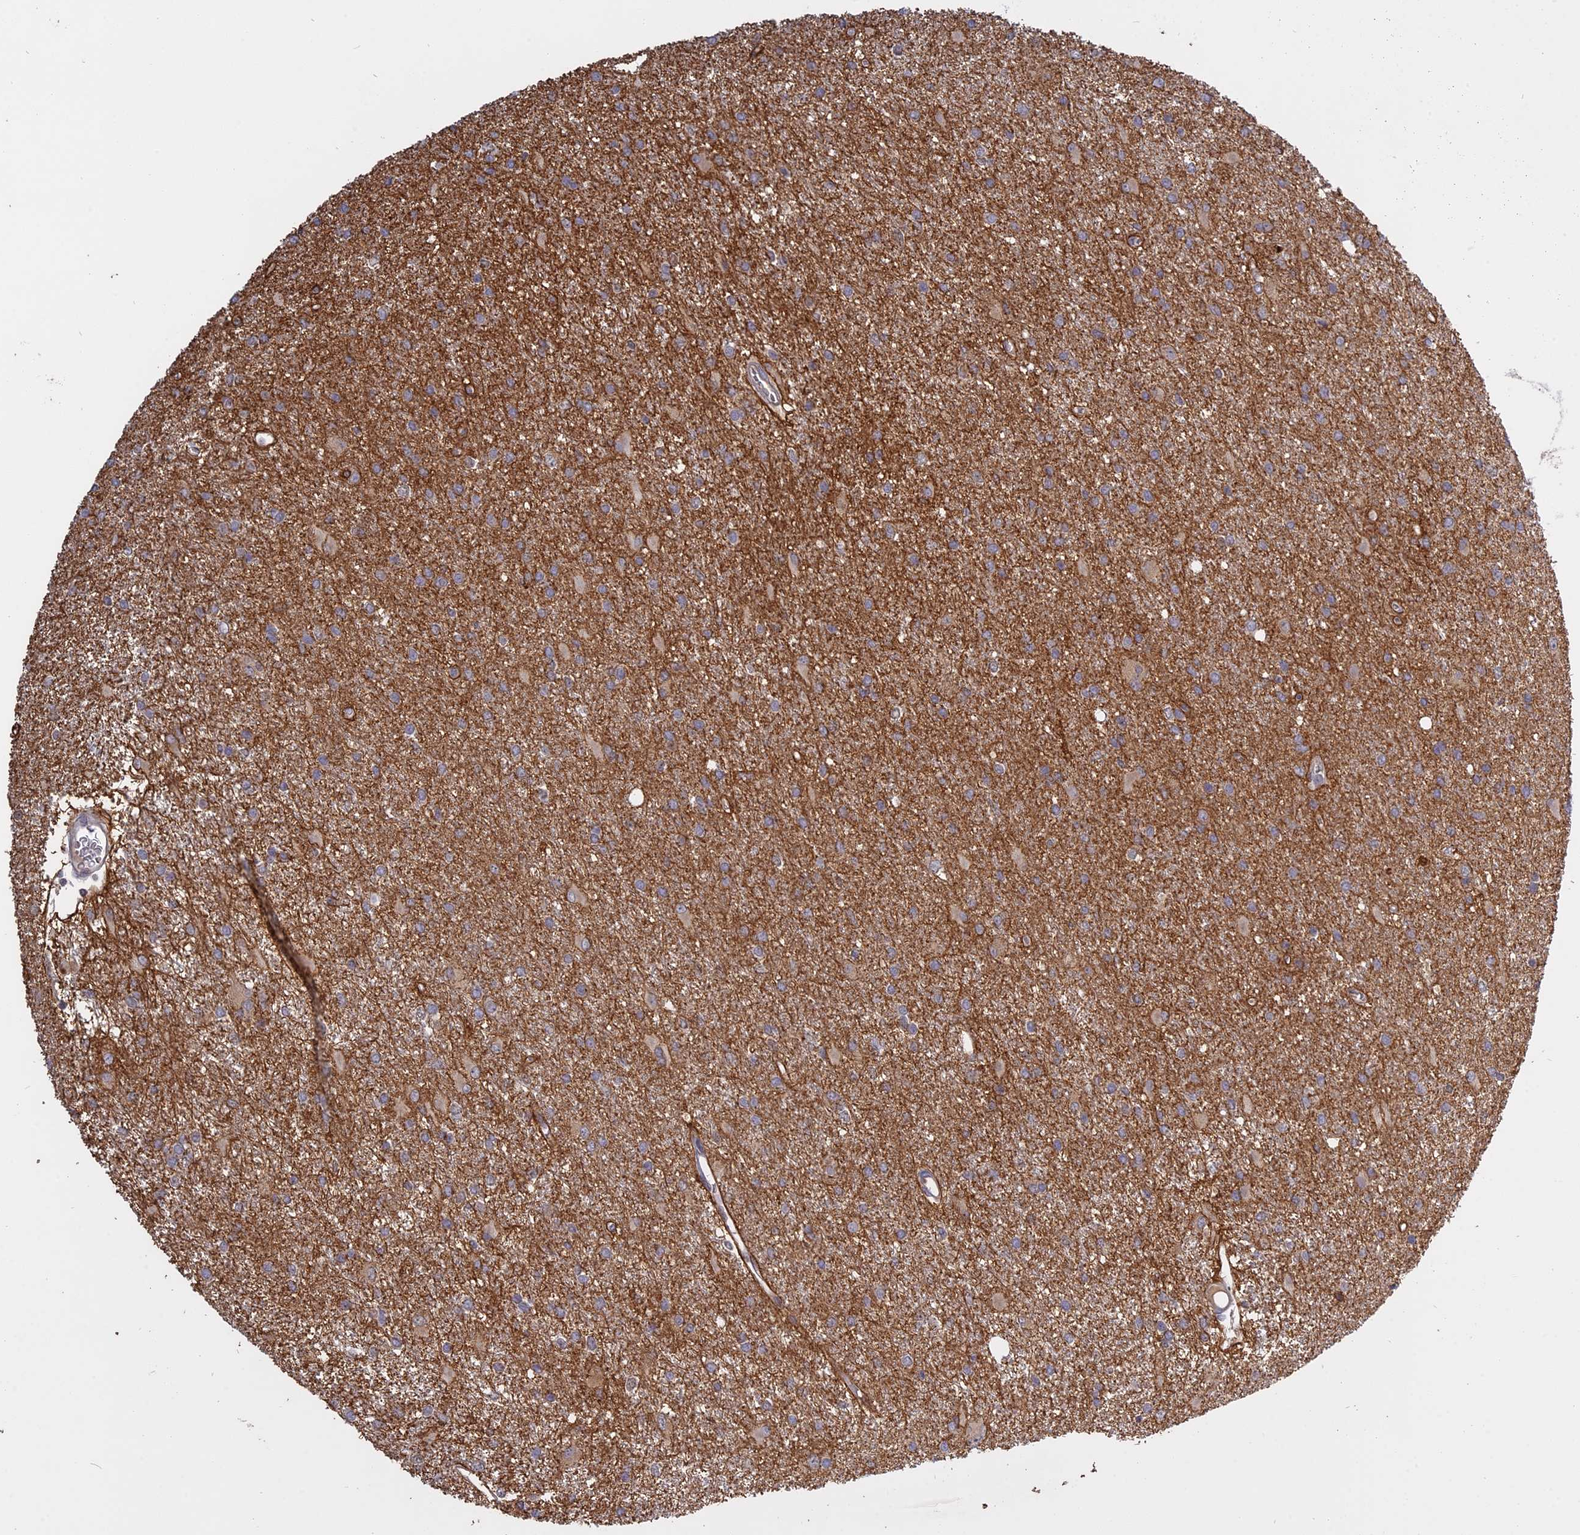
{"staining": {"intensity": "weak", "quantity": "25%-75%", "location": "cytoplasmic/membranous"}, "tissue": "glioma", "cell_type": "Tumor cells", "image_type": "cancer", "snomed": [{"axis": "morphology", "description": "Glioma, malignant, High grade"}, {"axis": "topography", "description": "Brain"}], "caption": "This is a micrograph of immunohistochemistry staining of malignant glioma (high-grade), which shows weak staining in the cytoplasmic/membranous of tumor cells.", "gene": "TMEM208", "patient": {"sex": "female", "age": 50}}